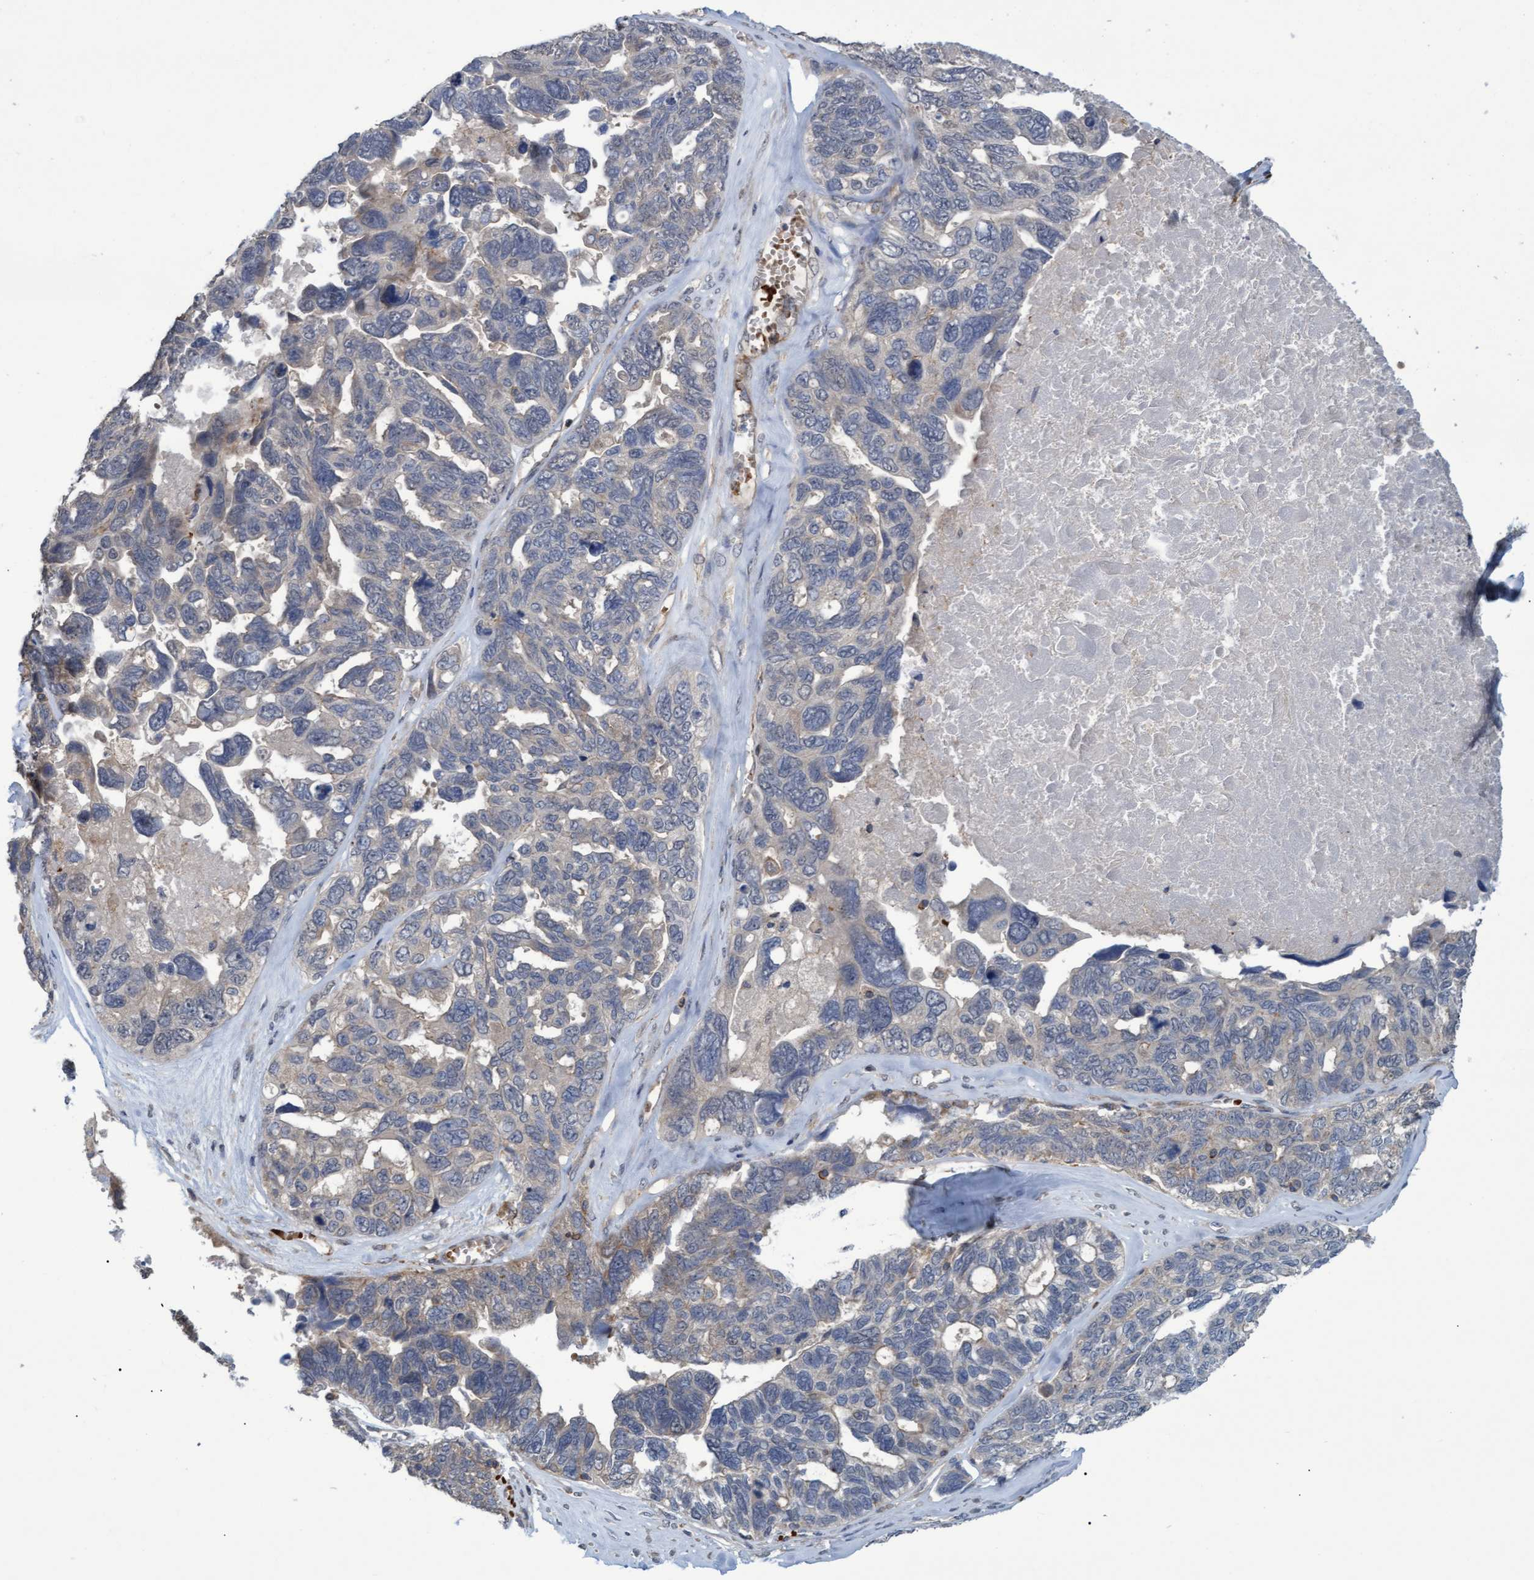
{"staining": {"intensity": "negative", "quantity": "none", "location": "none"}, "tissue": "ovarian cancer", "cell_type": "Tumor cells", "image_type": "cancer", "snomed": [{"axis": "morphology", "description": "Cystadenocarcinoma, serous, NOS"}, {"axis": "topography", "description": "Ovary"}], "caption": "A high-resolution micrograph shows immunohistochemistry (IHC) staining of ovarian serous cystadenocarcinoma, which exhibits no significant positivity in tumor cells.", "gene": "NAA15", "patient": {"sex": "female", "age": 79}}